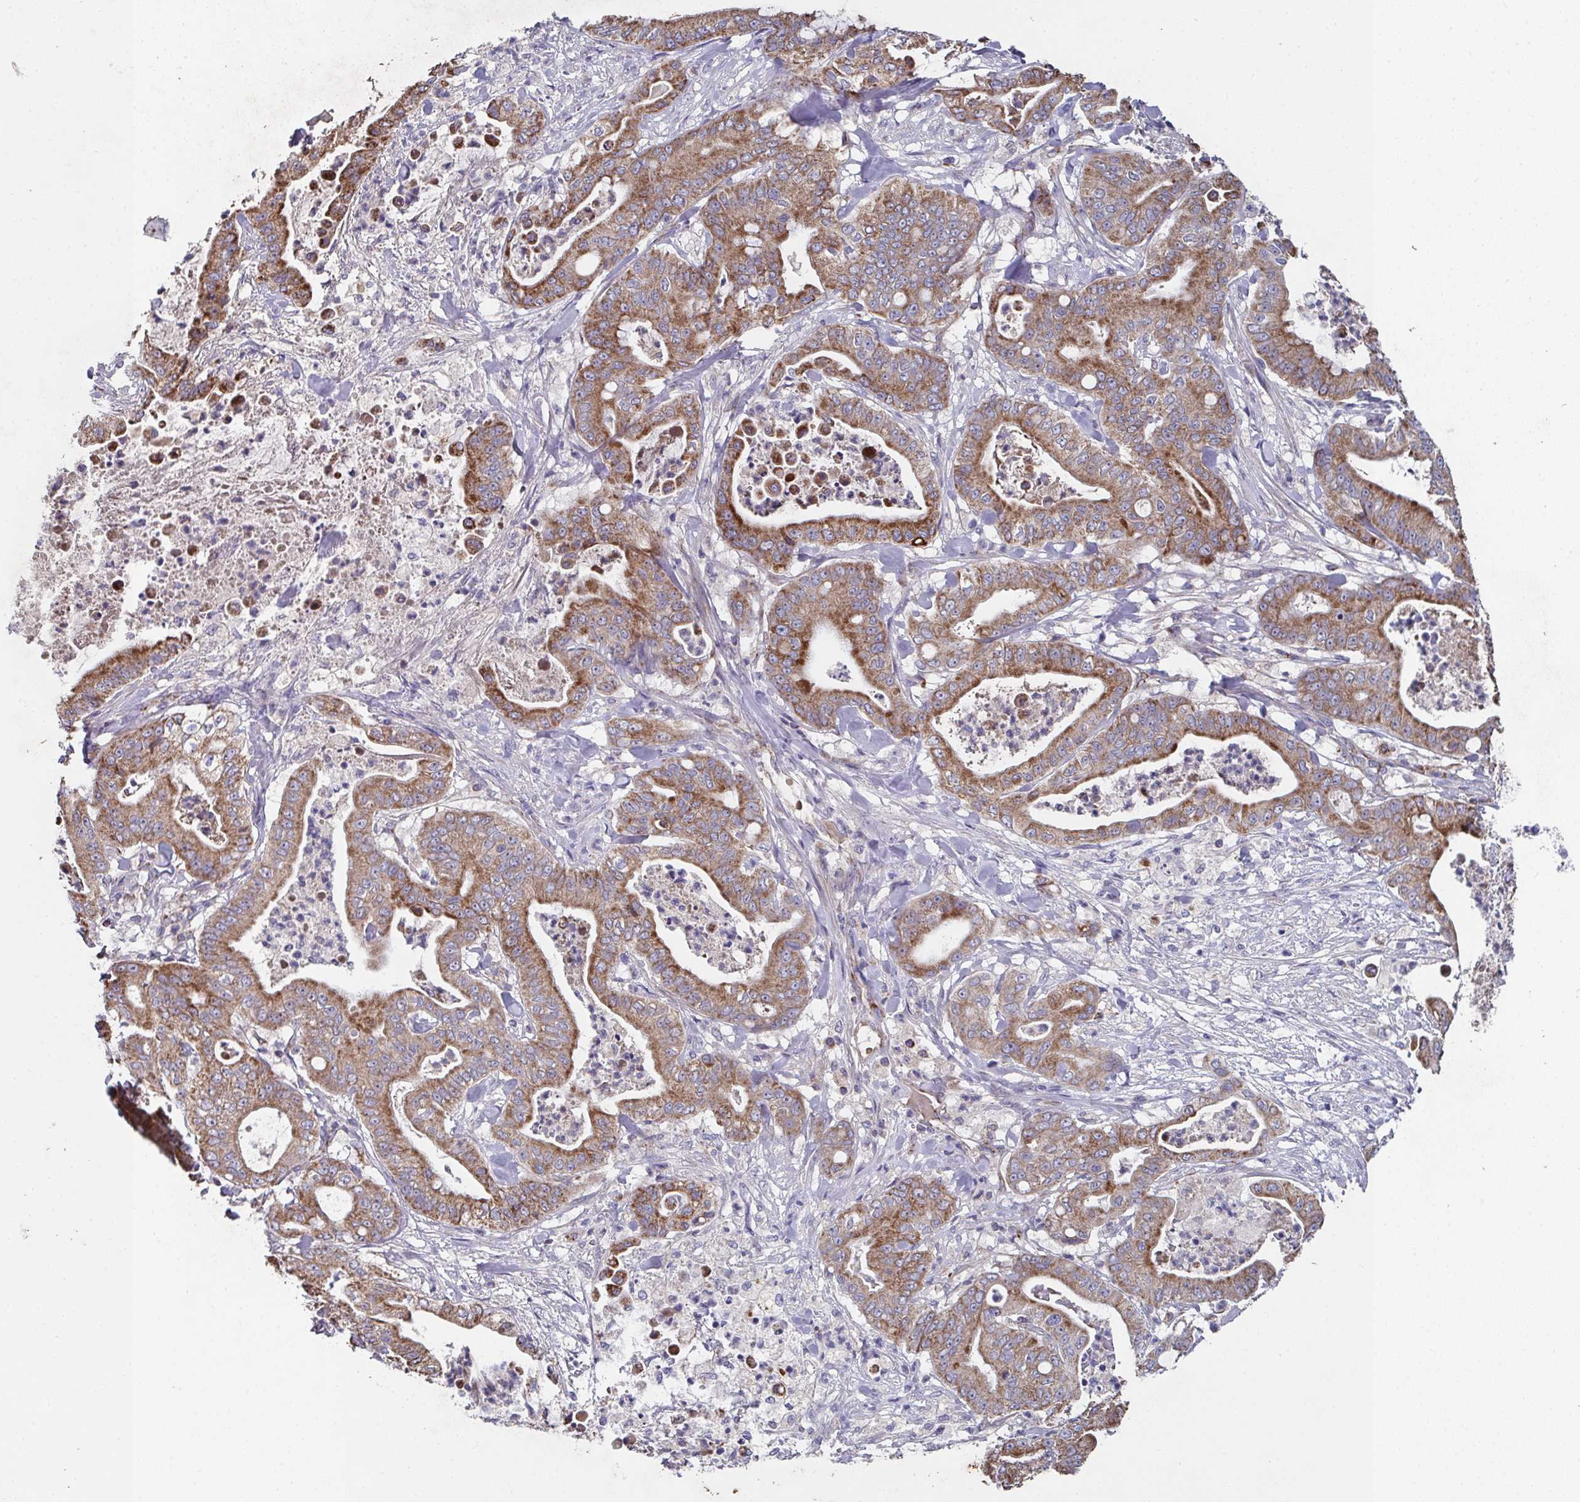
{"staining": {"intensity": "moderate", "quantity": ">75%", "location": "cytoplasmic/membranous"}, "tissue": "pancreatic cancer", "cell_type": "Tumor cells", "image_type": "cancer", "snomed": [{"axis": "morphology", "description": "Adenocarcinoma, NOS"}, {"axis": "topography", "description": "Pancreas"}], "caption": "Immunohistochemistry of pancreatic cancer (adenocarcinoma) reveals medium levels of moderate cytoplasmic/membranous positivity in approximately >75% of tumor cells. The protein is shown in brown color, while the nuclei are stained blue.", "gene": "MT-ND3", "patient": {"sex": "male", "age": 71}}